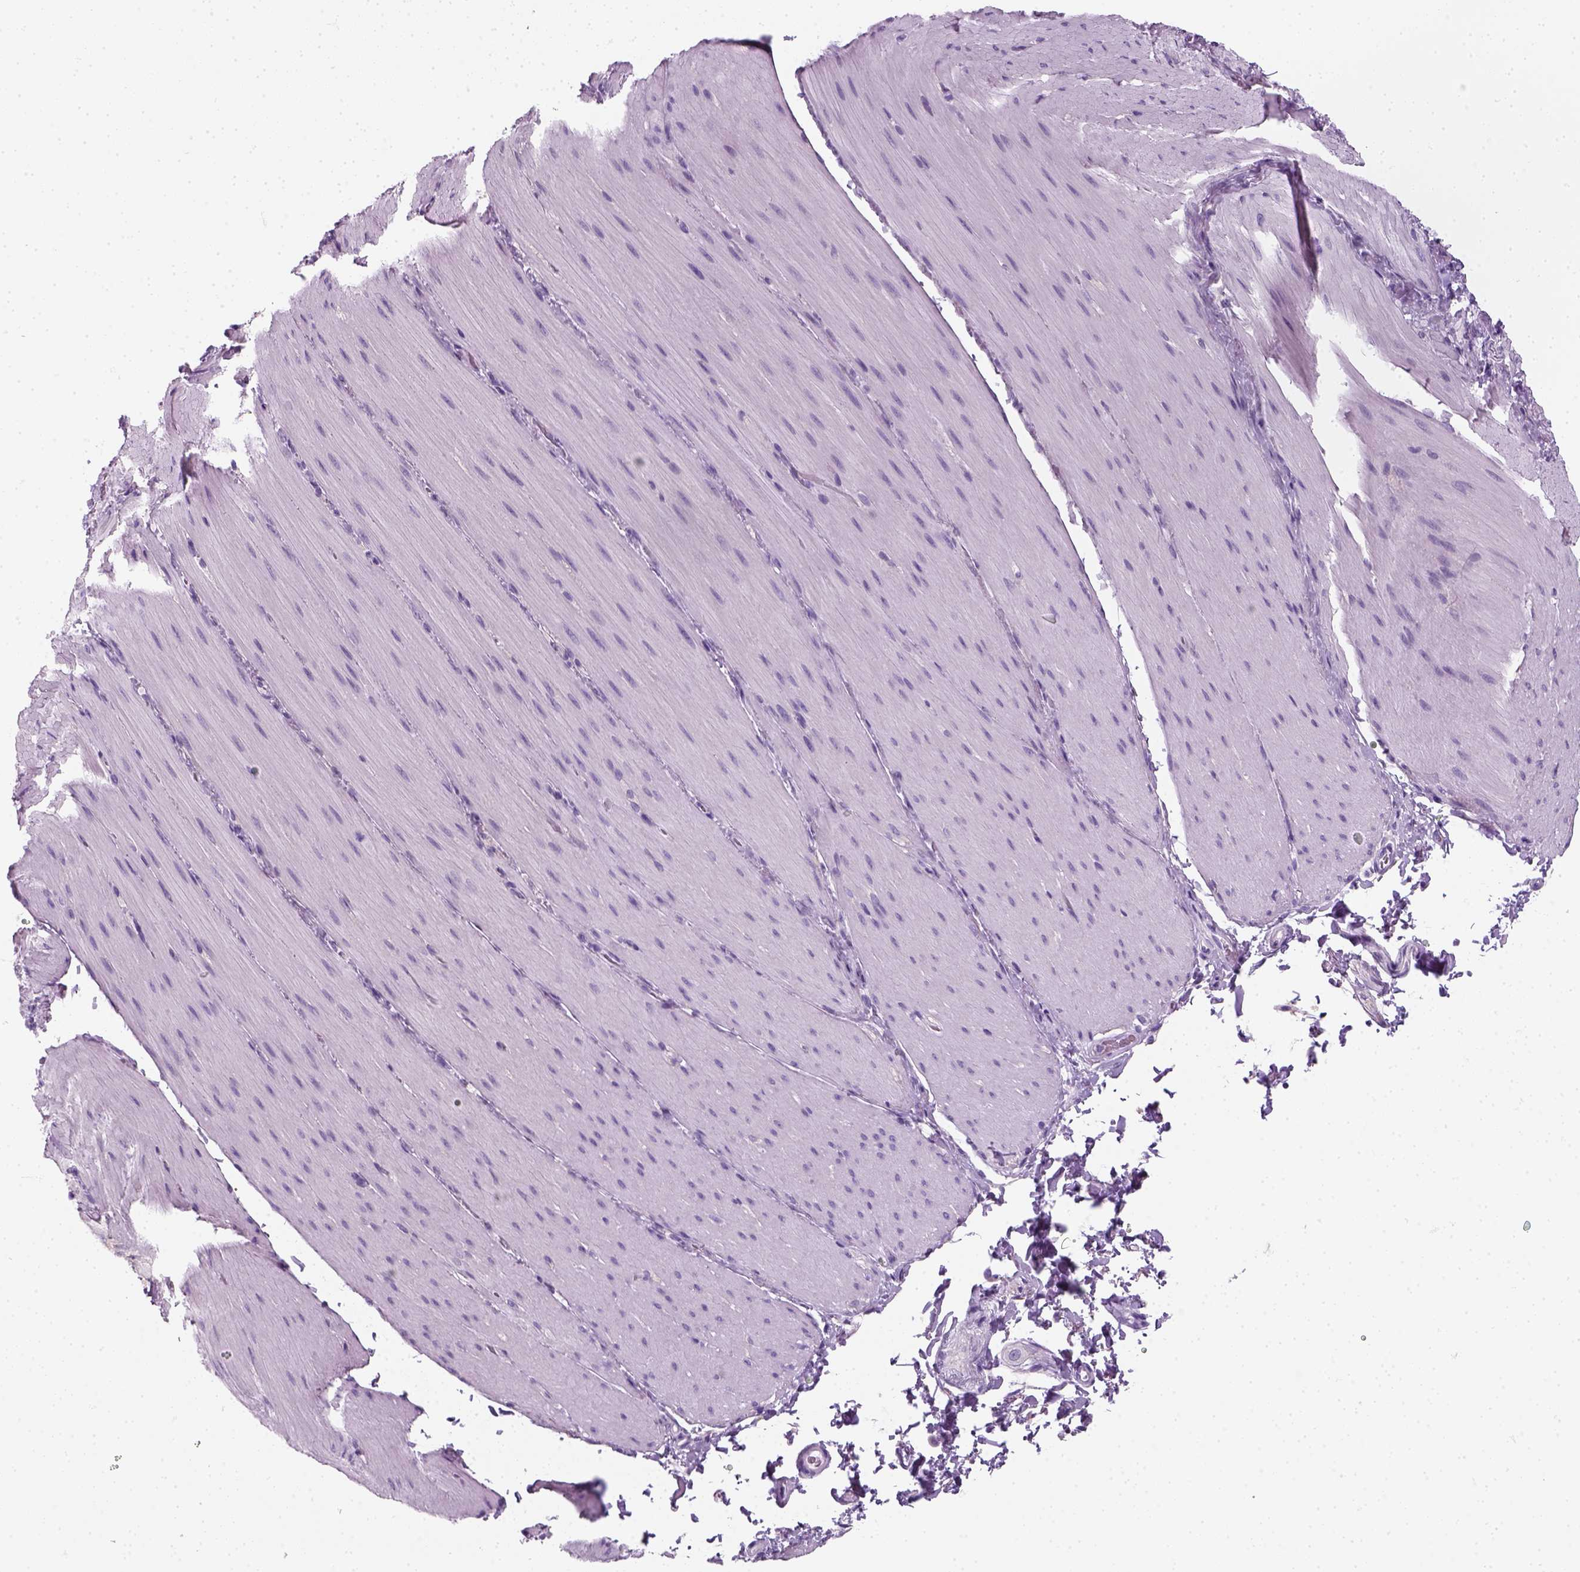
{"staining": {"intensity": "negative", "quantity": "none", "location": "none"}, "tissue": "smooth muscle", "cell_type": "Smooth muscle cells", "image_type": "normal", "snomed": [{"axis": "morphology", "description": "Normal tissue, NOS"}, {"axis": "topography", "description": "Smooth muscle"}, {"axis": "topography", "description": "Colon"}], "caption": "Immunohistochemistry (IHC) photomicrograph of unremarkable smooth muscle stained for a protein (brown), which exhibits no staining in smooth muscle cells.", "gene": "SLC12A5", "patient": {"sex": "male", "age": 73}}